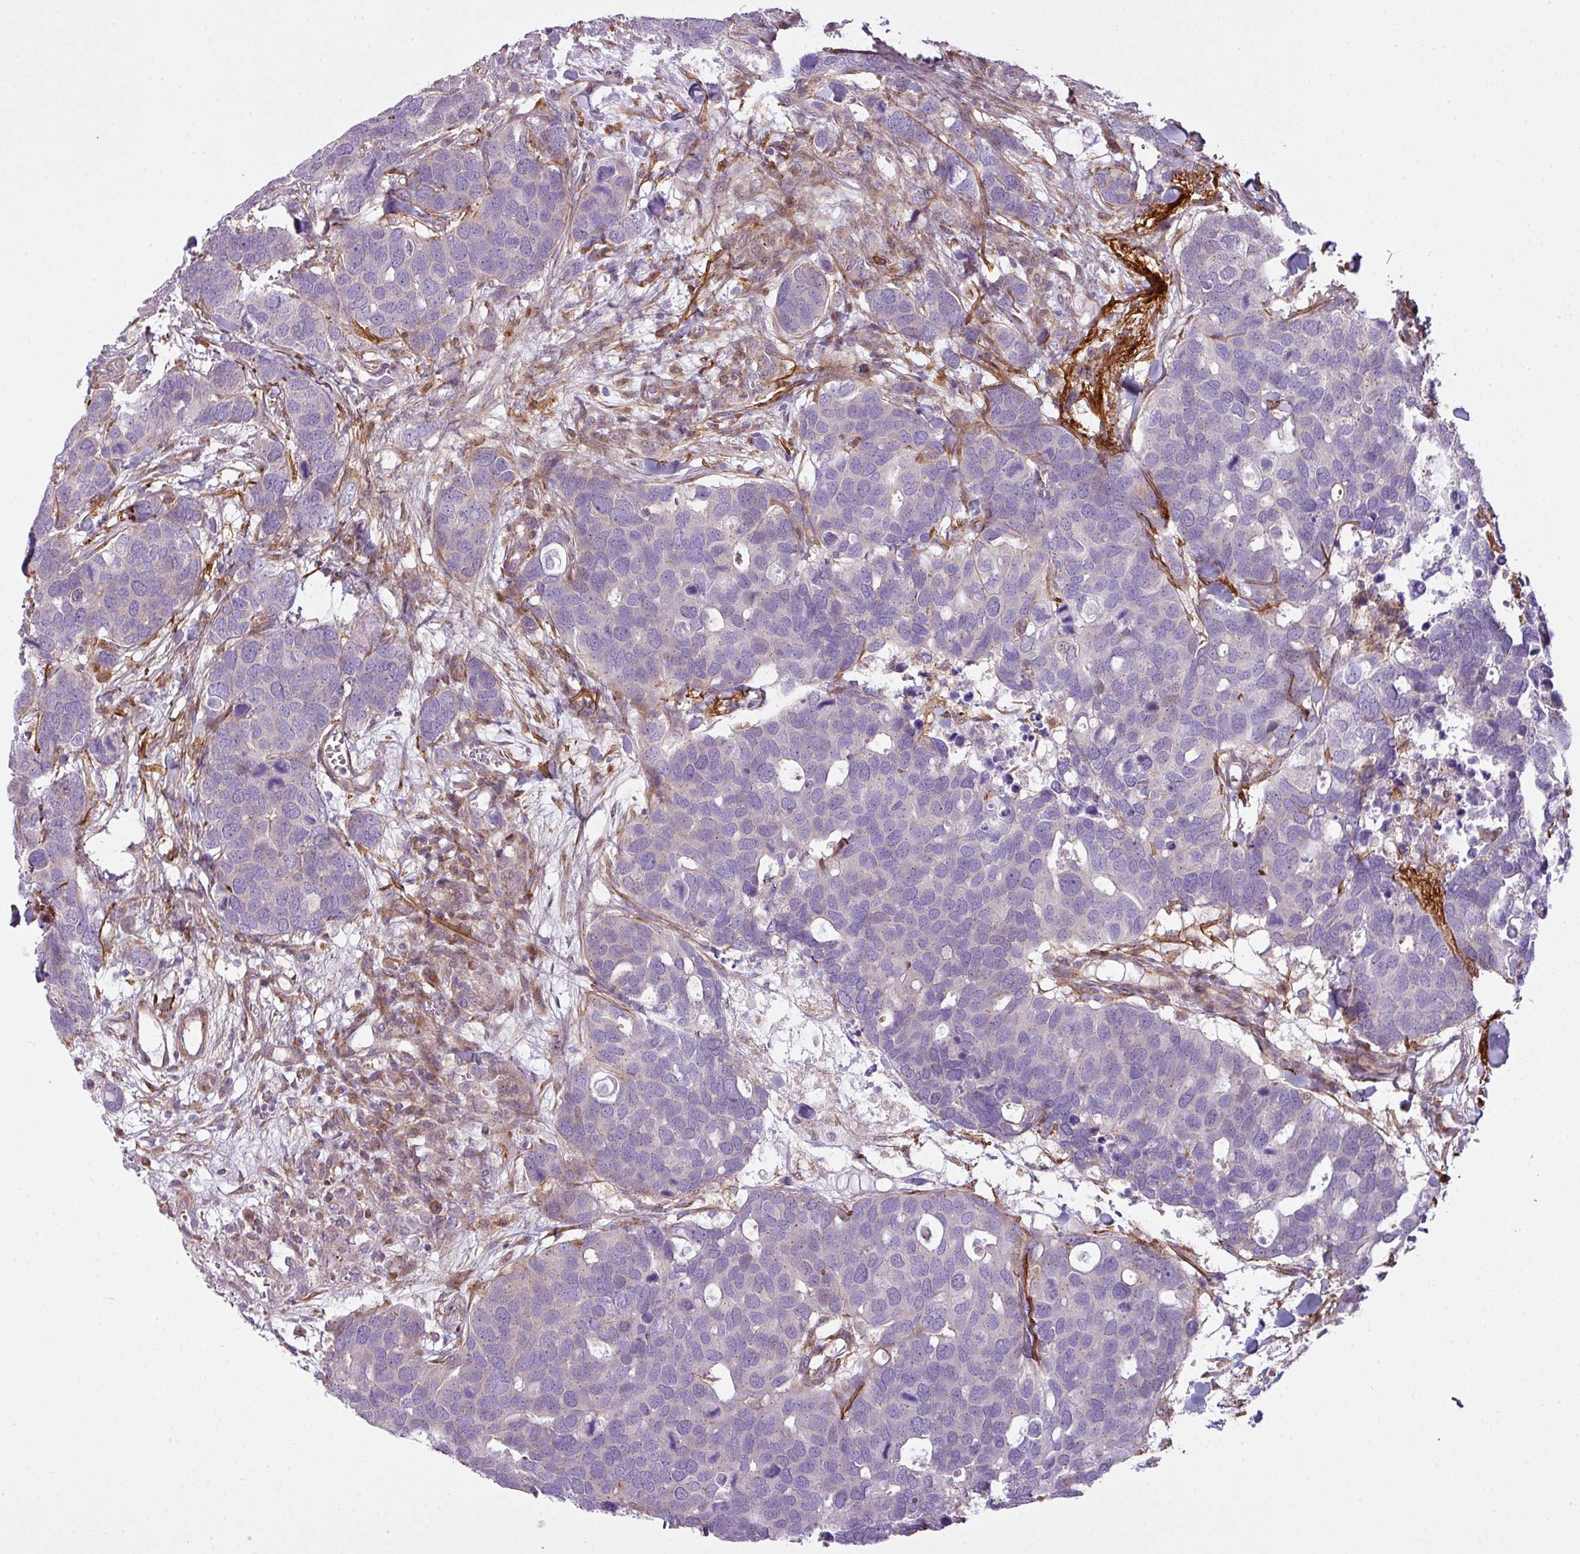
{"staining": {"intensity": "negative", "quantity": "none", "location": "none"}, "tissue": "breast cancer", "cell_type": "Tumor cells", "image_type": "cancer", "snomed": [{"axis": "morphology", "description": "Duct carcinoma"}, {"axis": "topography", "description": "Breast"}], "caption": "Intraductal carcinoma (breast) stained for a protein using IHC demonstrates no staining tumor cells.", "gene": "COL8A1", "patient": {"sex": "female", "age": 83}}